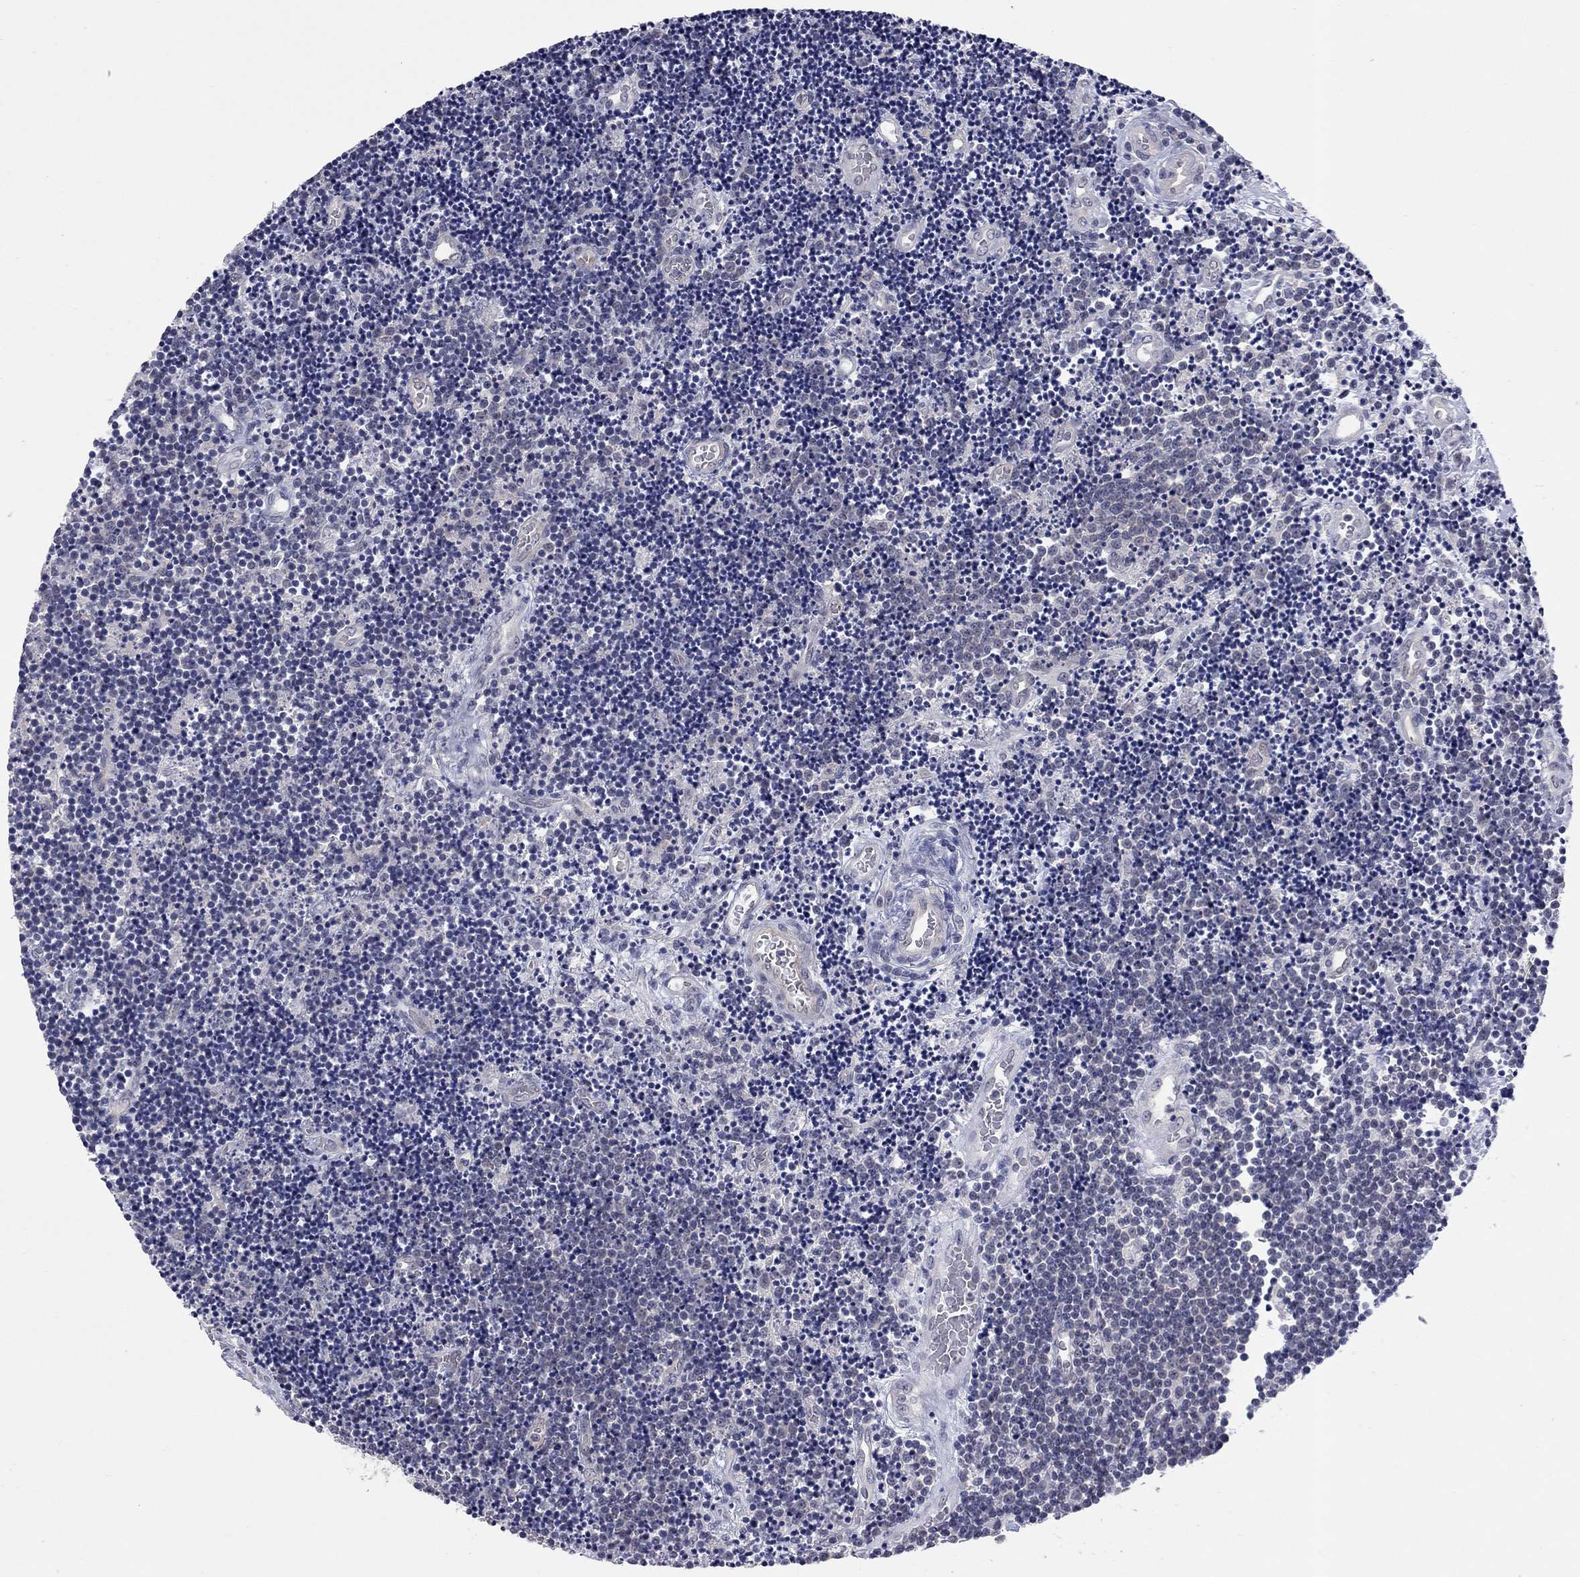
{"staining": {"intensity": "negative", "quantity": "none", "location": "none"}, "tissue": "lymphoma", "cell_type": "Tumor cells", "image_type": "cancer", "snomed": [{"axis": "morphology", "description": "Malignant lymphoma, non-Hodgkin's type, Low grade"}, {"axis": "topography", "description": "Brain"}], "caption": "Tumor cells show no significant protein staining in lymphoma.", "gene": "SHOC2", "patient": {"sex": "female", "age": 66}}